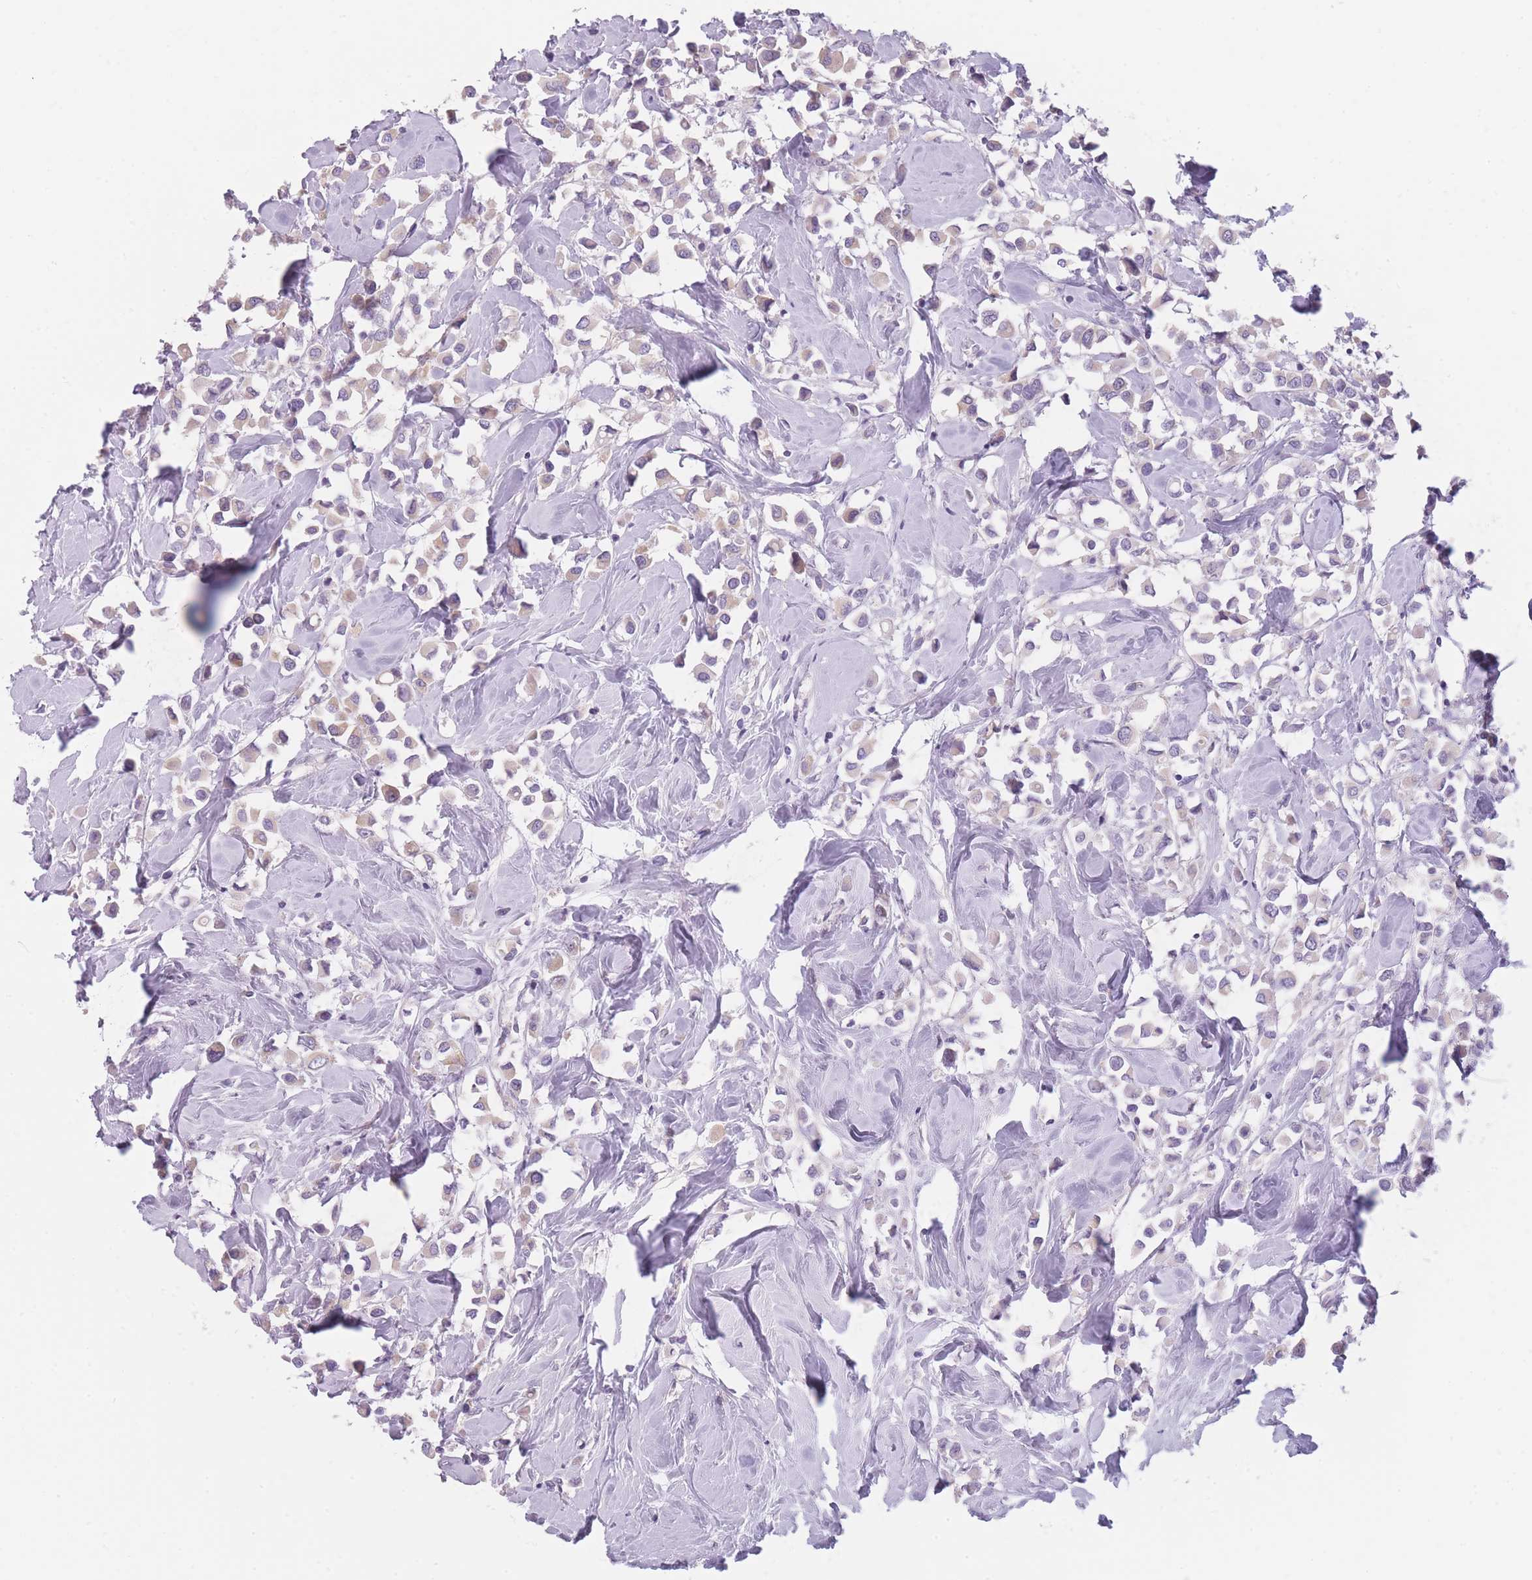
{"staining": {"intensity": "weak", "quantity": "25%-75%", "location": "cytoplasmic/membranous"}, "tissue": "breast cancer", "cell_type": "Tumor cells", "image_type": "cancer", "snomed": [{"axis": "morphology", "description": "Duct carcinoma"}, {"axis": "topography", "description": "Breast"}], "caption": "Immunohistochemical staining of infiltrating ductal carcinoma (breast) demonstrates low levels of weak cytoplasmic/membranous protein staining in about 25%-75% of tumor cells. (Brightfield microscopy of DAB IHC at high magnification).", "gene": "TMEM236", "patient": {"sex": "female", "age": 61}}